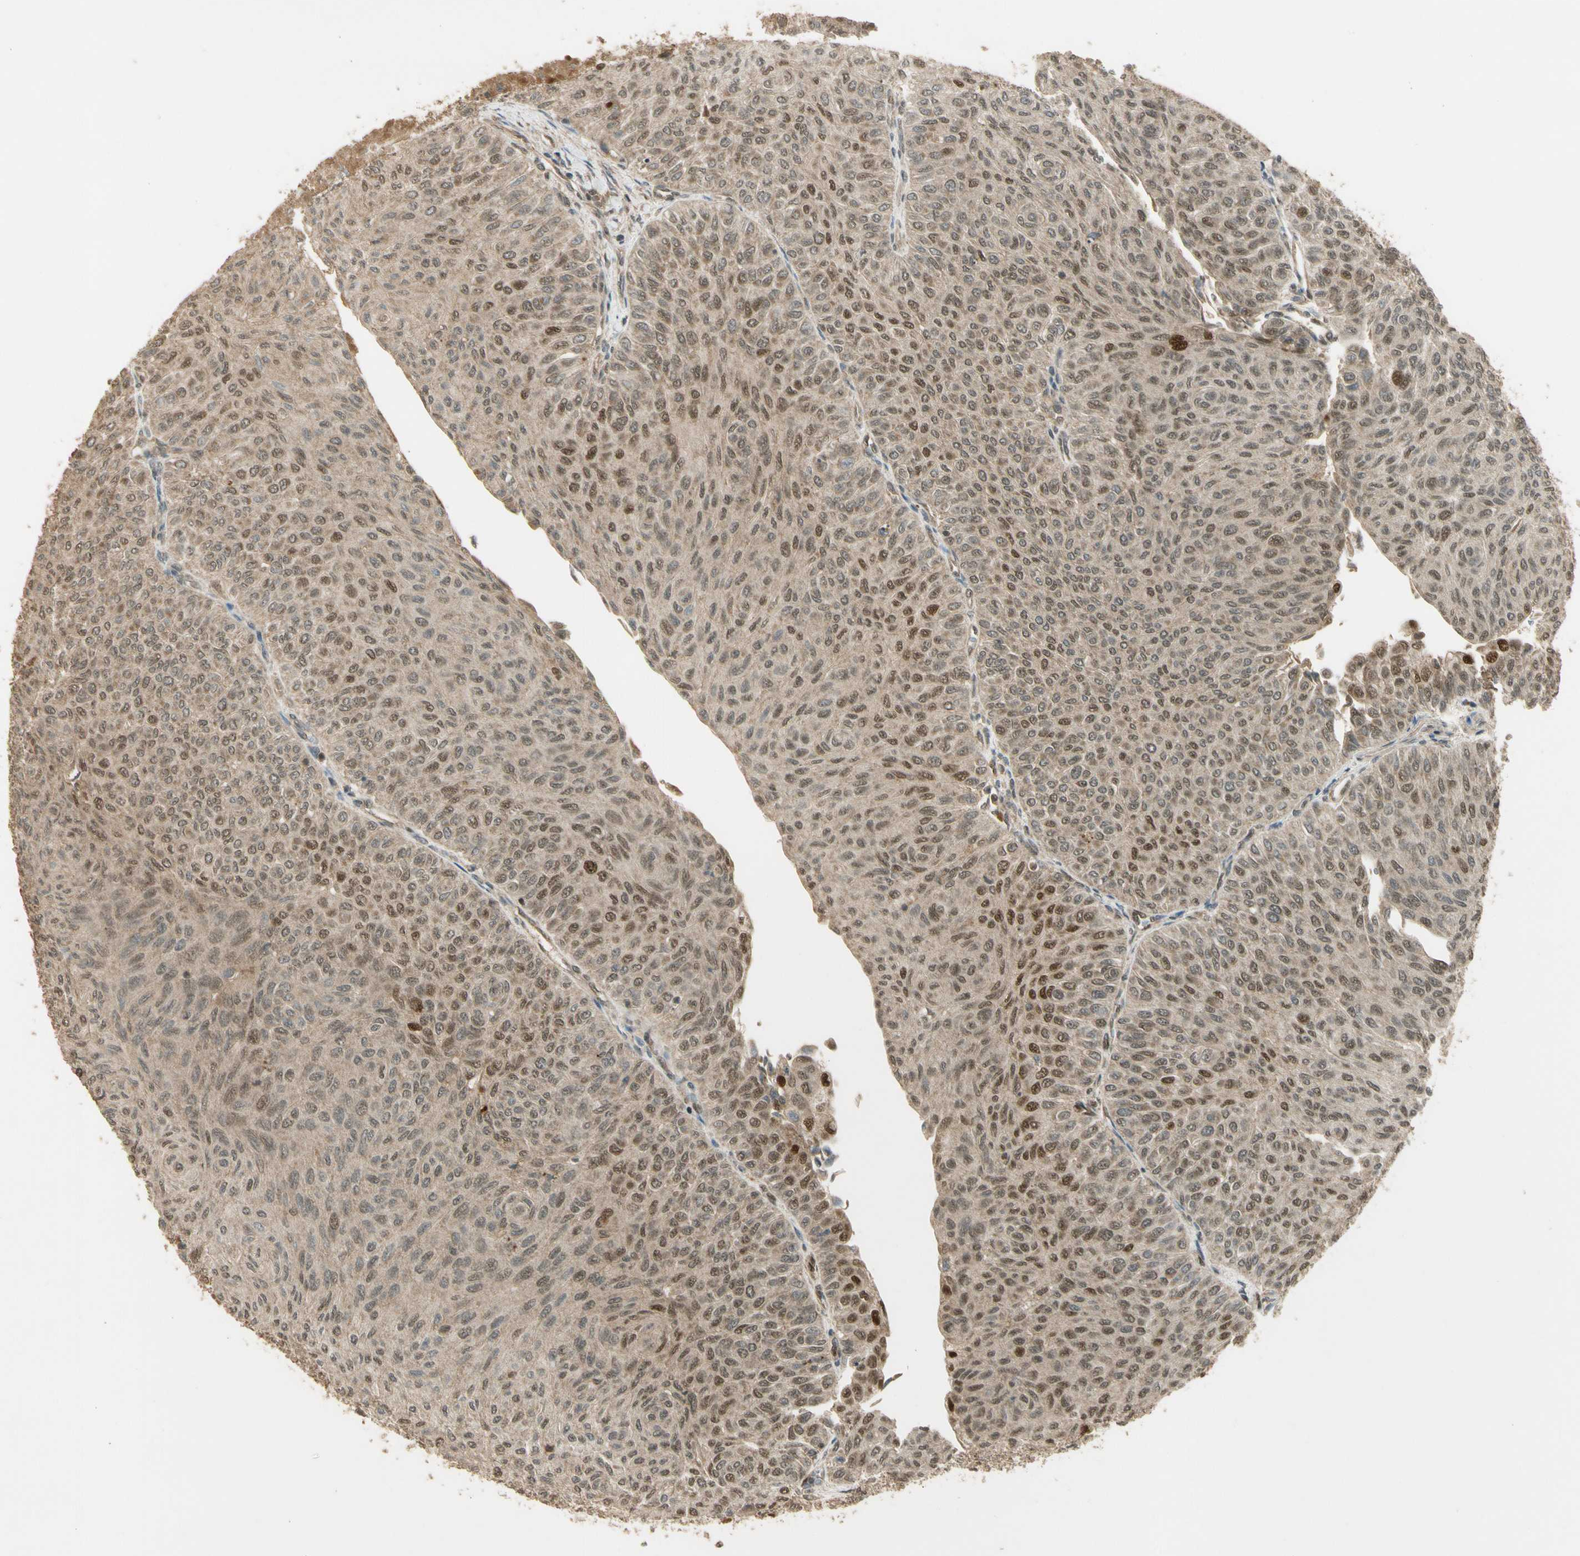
{"staining": {"intensity": "moderate", "quantity": "25%-75%", "location": "cytoplasmic/membranous,nuclear"}, "tissue": "urothelial cancer", "cell_type": "Tumor cells", "image_type": "cancer", "snomed": [{"axis": "morphology", "description": "Urothelial carcinoma, Low grade"}, {"axis": "topography", "description": "Urinary bladder"}], "caption": "A high-resolution micrograph shows immunohistochemistry (IHC) staining of low-grade urothelial carcinoma, which demonstrates moderate cytoplasmic/membranous and nuclear staining in approximately 25%-75% of tumor cells.", "gene": "GMEB2", "patient": {"sex": "male", "age": 78}}